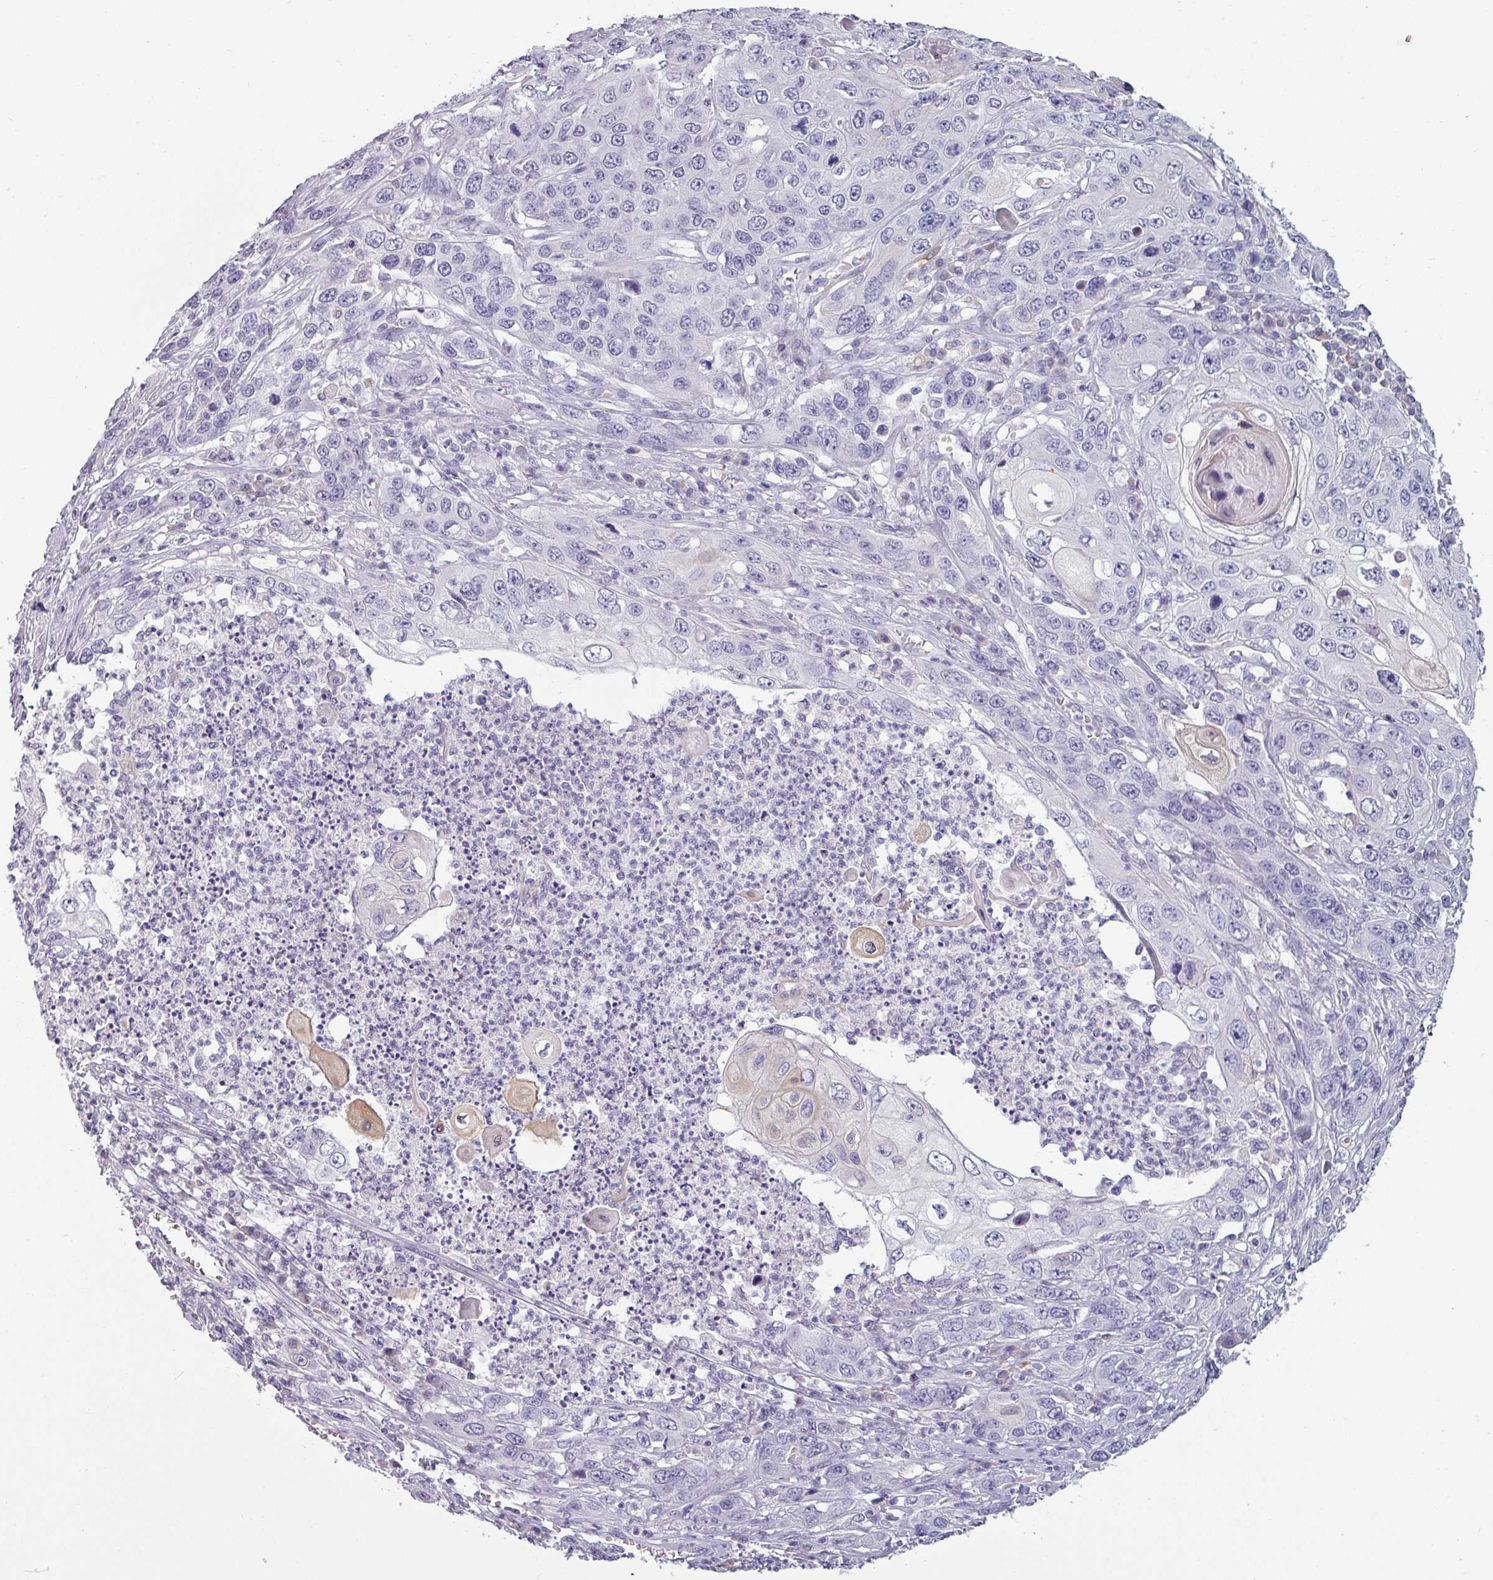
{"staining": {"intensity": "negative", "quantity": "none", "location": "none"}, "tissue": "skin cancer", "cell_type": "Tumor cells", "image_type": "cancer", "snomed": [{"axis": "morphology", "description": "Squamous cell carcinoma, NOS"}, {"axis": "topography", "description": "Skin"}], "caption": "Immunohistochemistry micrograph of human skin squamous cell carcinoma stained for a protein (brown), which shows no staining in tumor cells.", "gene": "SLC26A9", "patient": {"sex": "male", "age": 55}}